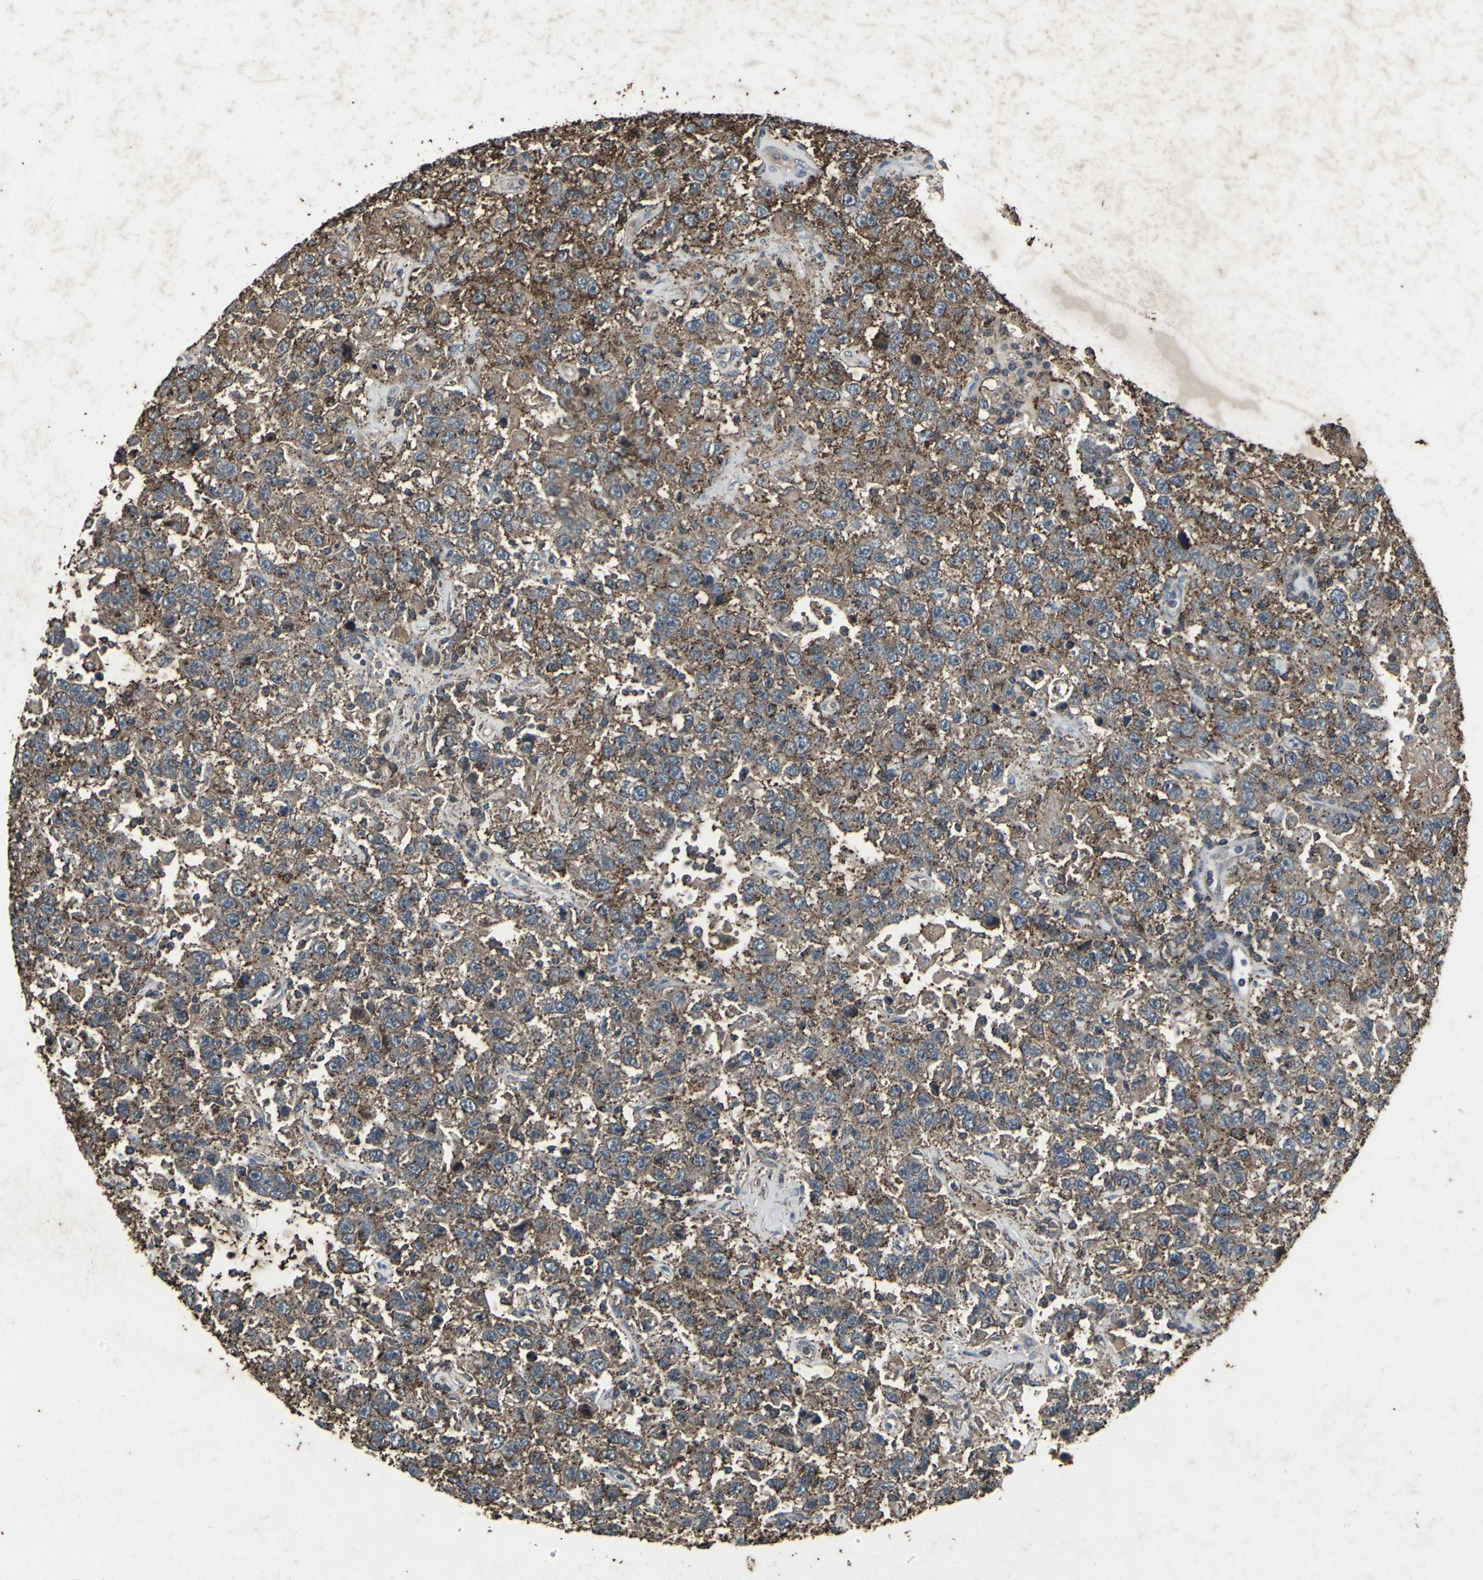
{"staining": {"intensity": "strong", "quantity": ">75%", "location": "cytoplasmic/membranous"}, "tissue": "testis cancer", "cell_type": "Tumor cells", "image_type": "cancer", "snomed": [{"axis": "morphology", "description": "Seminoma, NOS"}, {"axis": "topography", "description": "Testis"}], "caption": "The photomicrograph reveals immunohistochemical staining of testis cancer. There is strong cytoplasmic/membranous positivity is appreciated in approximately >75% of tumor cells.", "gene": "CCR9", "patient": {"sex": "male", "age": 41}}